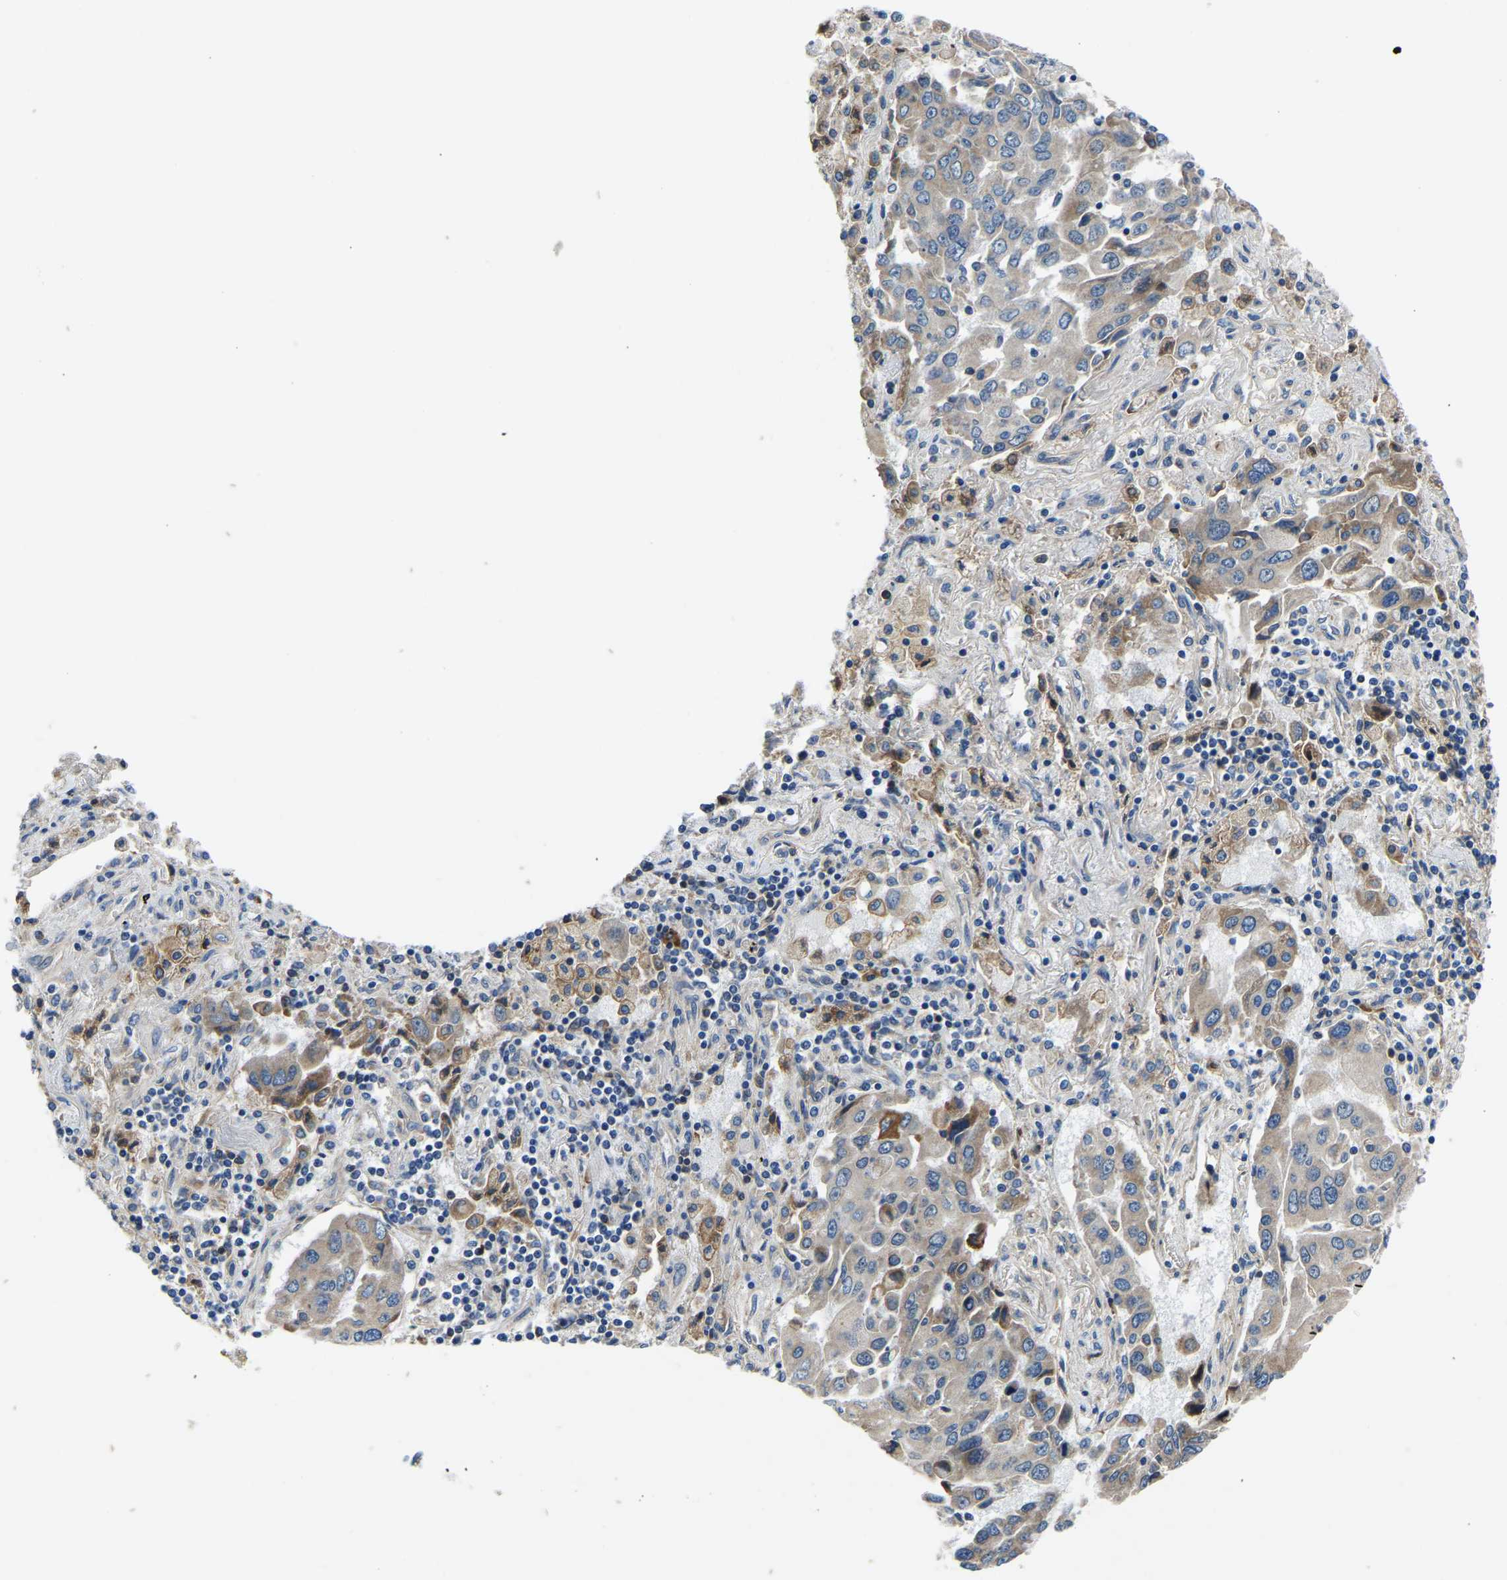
{"staining": {"intensity": "moderate", "quantity": "<25%", "location": "cytoplasmic/membranous"}, "tissue": "lung cancer", "cell_type": "Tumor cells", "image_type": "cancer", "snomed": [{"axis": "morphology", "description": "Adenocarcinoma, NOS"}, {"axis": "topography", "description": "Lung"}], "caption": "Protein expression analysis of lung cancer (adenocarcinoma) exhibits moderate cytoplasmic/membranous positivity in approximately <25% of tumor cells.", "gene": "LIAS", "patient": {"sex": "female", "age": 65}}